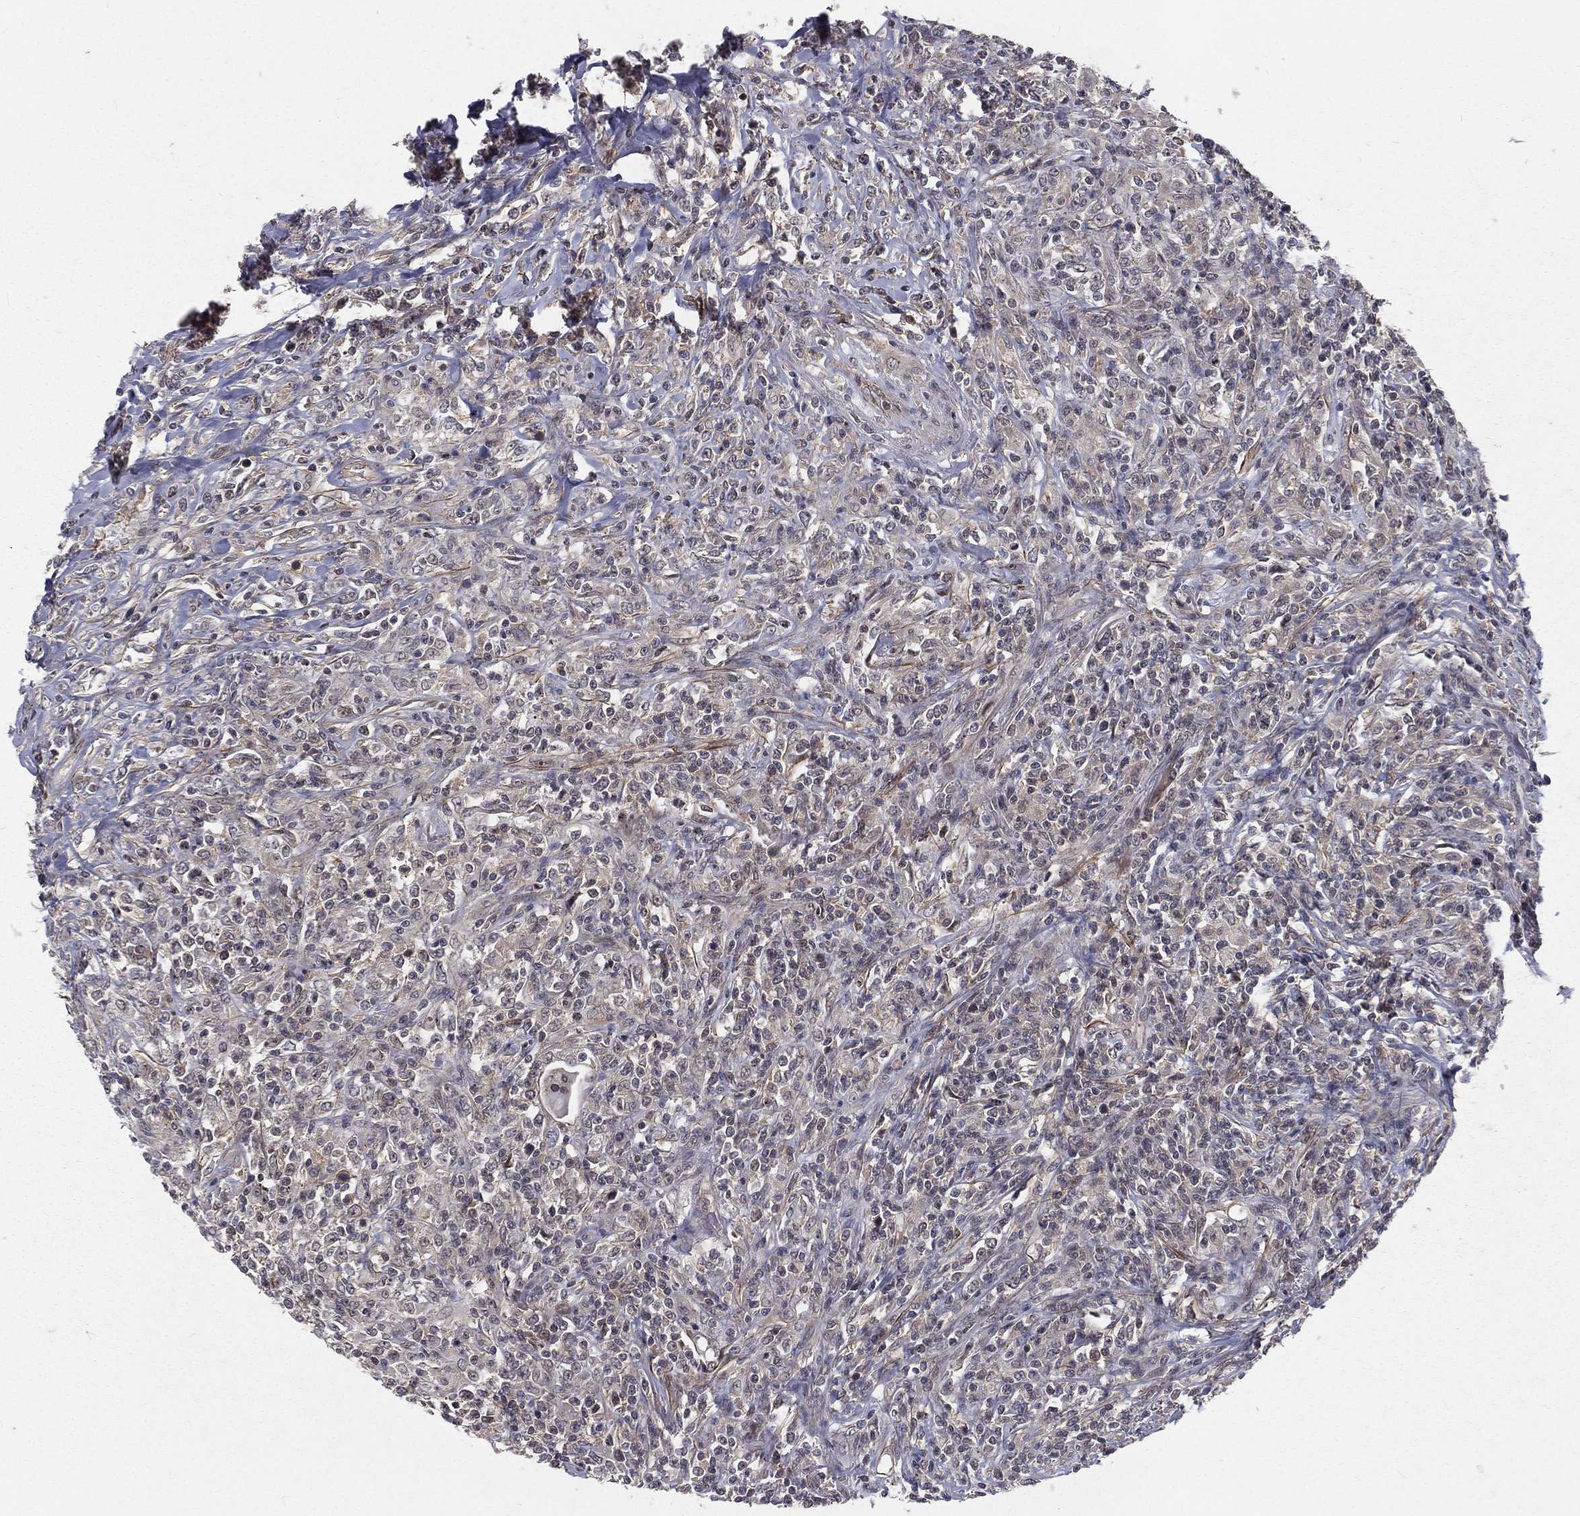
{"staining": {"intensity": "negative", "quantity": "none", "location": "none"}, "tissue": "lymphoma", "cell_type": "Tumor cells", "image_type": "cancer", "snomed": [{"axis": "morphology", "description": "Malignant lymphoma, non-Hodgkin's type, High grade"}, {"axis": "topography", "description": "Lung"}], "caption": "There is no significant expression in tumor cells of lymphoma.", "gene": "MORC2", "patient": {"sex": "male", "age": 79}}